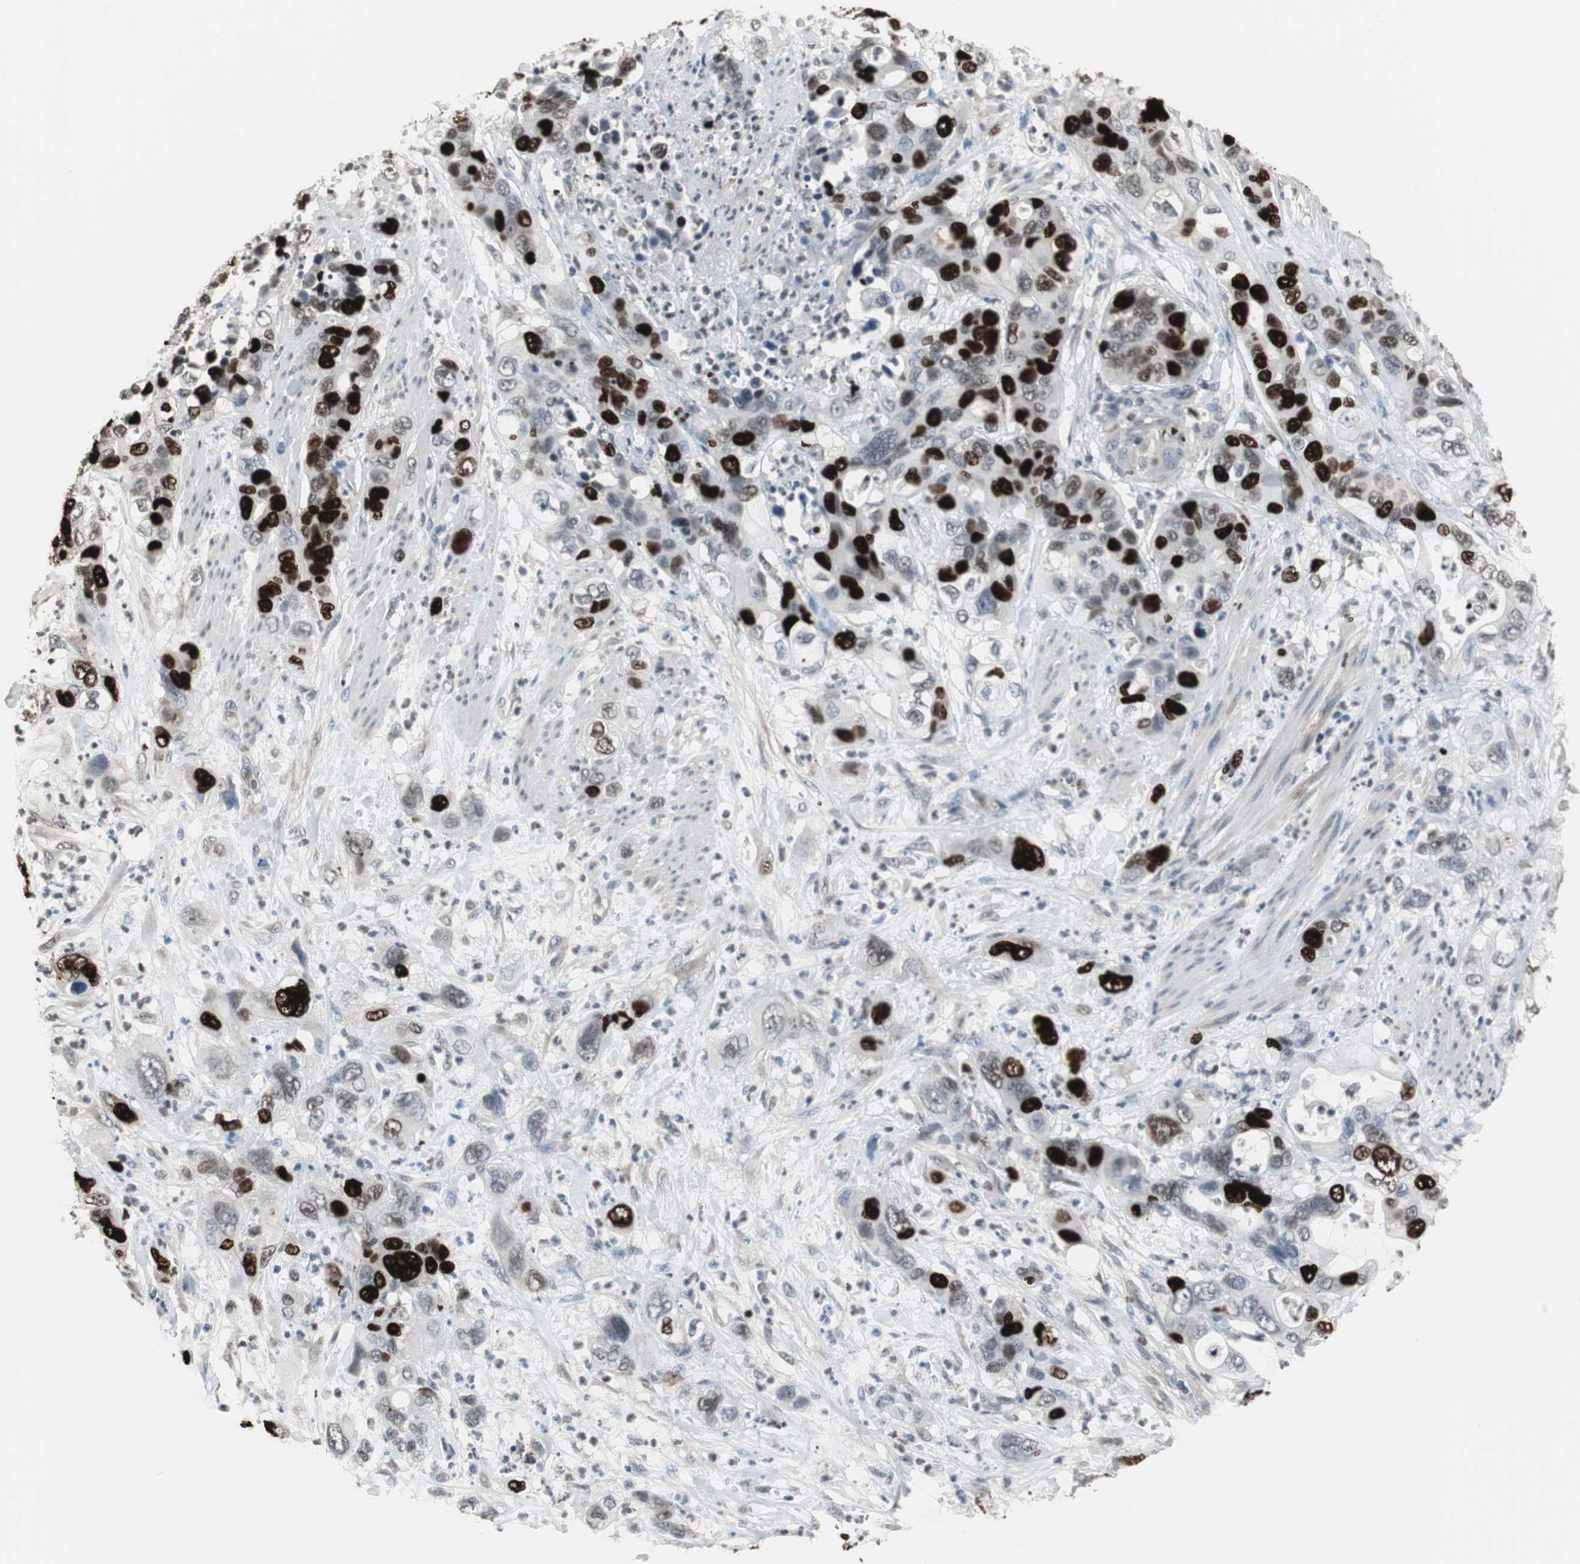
{"staining": {"intensity": "strong", "quantity": "25%-75%", "location": "cytoplasmic/membranous,nuclear"}, "tissue": "pancreatic cancer", "cell_type": "Tumor cells", "image_type": "cancer", "snomed": [{"axis": "morphology", "description": "Adenocarcinoma, NOS"}, {"axis": "topography", "description": "Pancreas"}], "caption": "Strong cytoplasmic/membranous and nuclear staining for a protein is appreciated in approximately 25%-75% of tumor cells of adenocarcinoma (pancreatic) using IHC.", "gene": "TOP2A", "patient": {"sex": "female", "age": 71}}